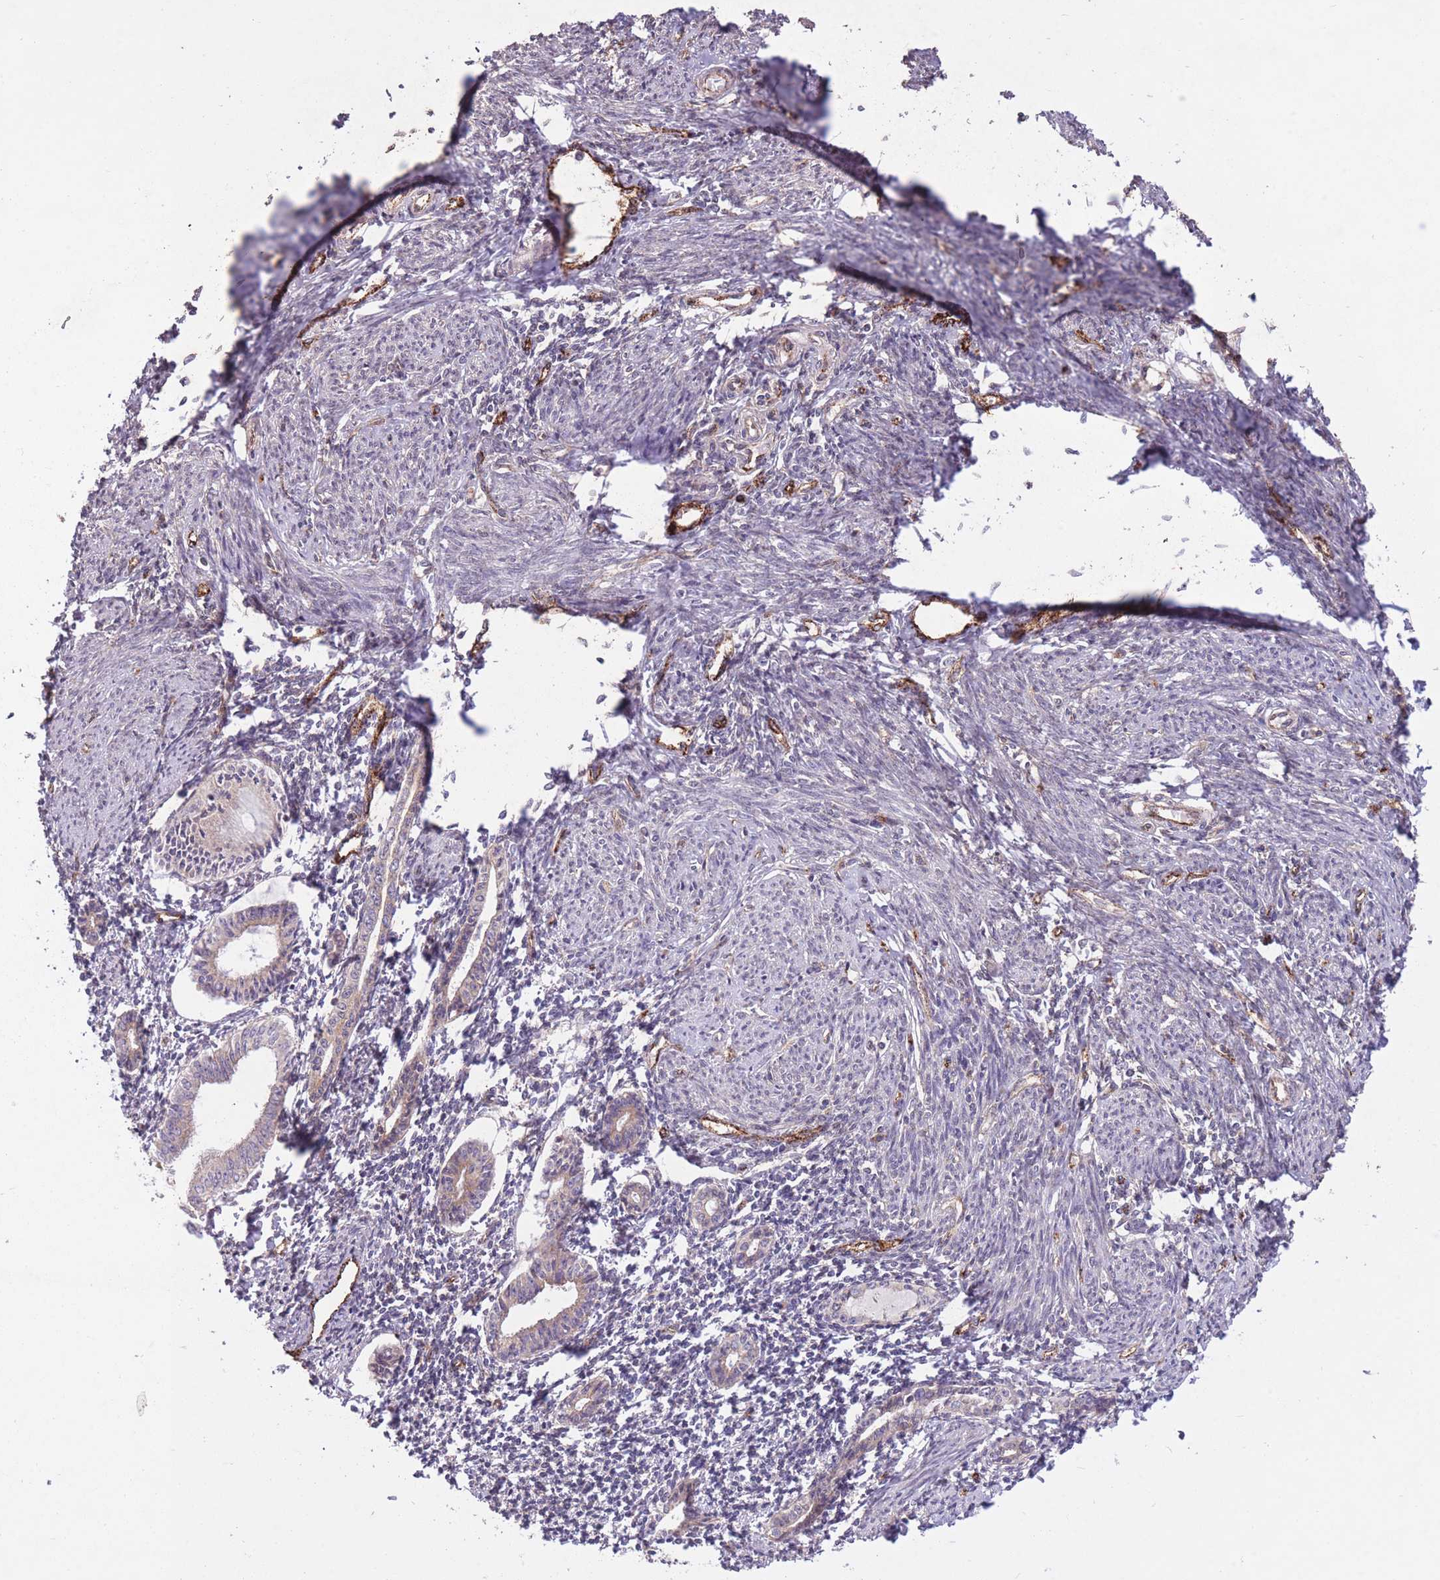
{"staining": {"intensity": "moderate", "quantity": "<25%", "location": "cytoplasmic/membranous"}, "tissue": "endometrium", "cell_type": "Cells in endometrial stroma", "image_type": "normal", "snomed": [{"axis": "morphology", "description": "Normal tissue, NOS"}, {"axis": "topography", "description": "Endometrium"}], "caption": "Approximately <25% of cells in endometrial stroma in unremarkable endometrium exhibit moderate cytoplasmic/membranous protein staining as visualized by brown immunohistochemical staining.", "gene": "CISH", "patient": {"sex": "female", "age": 63}}